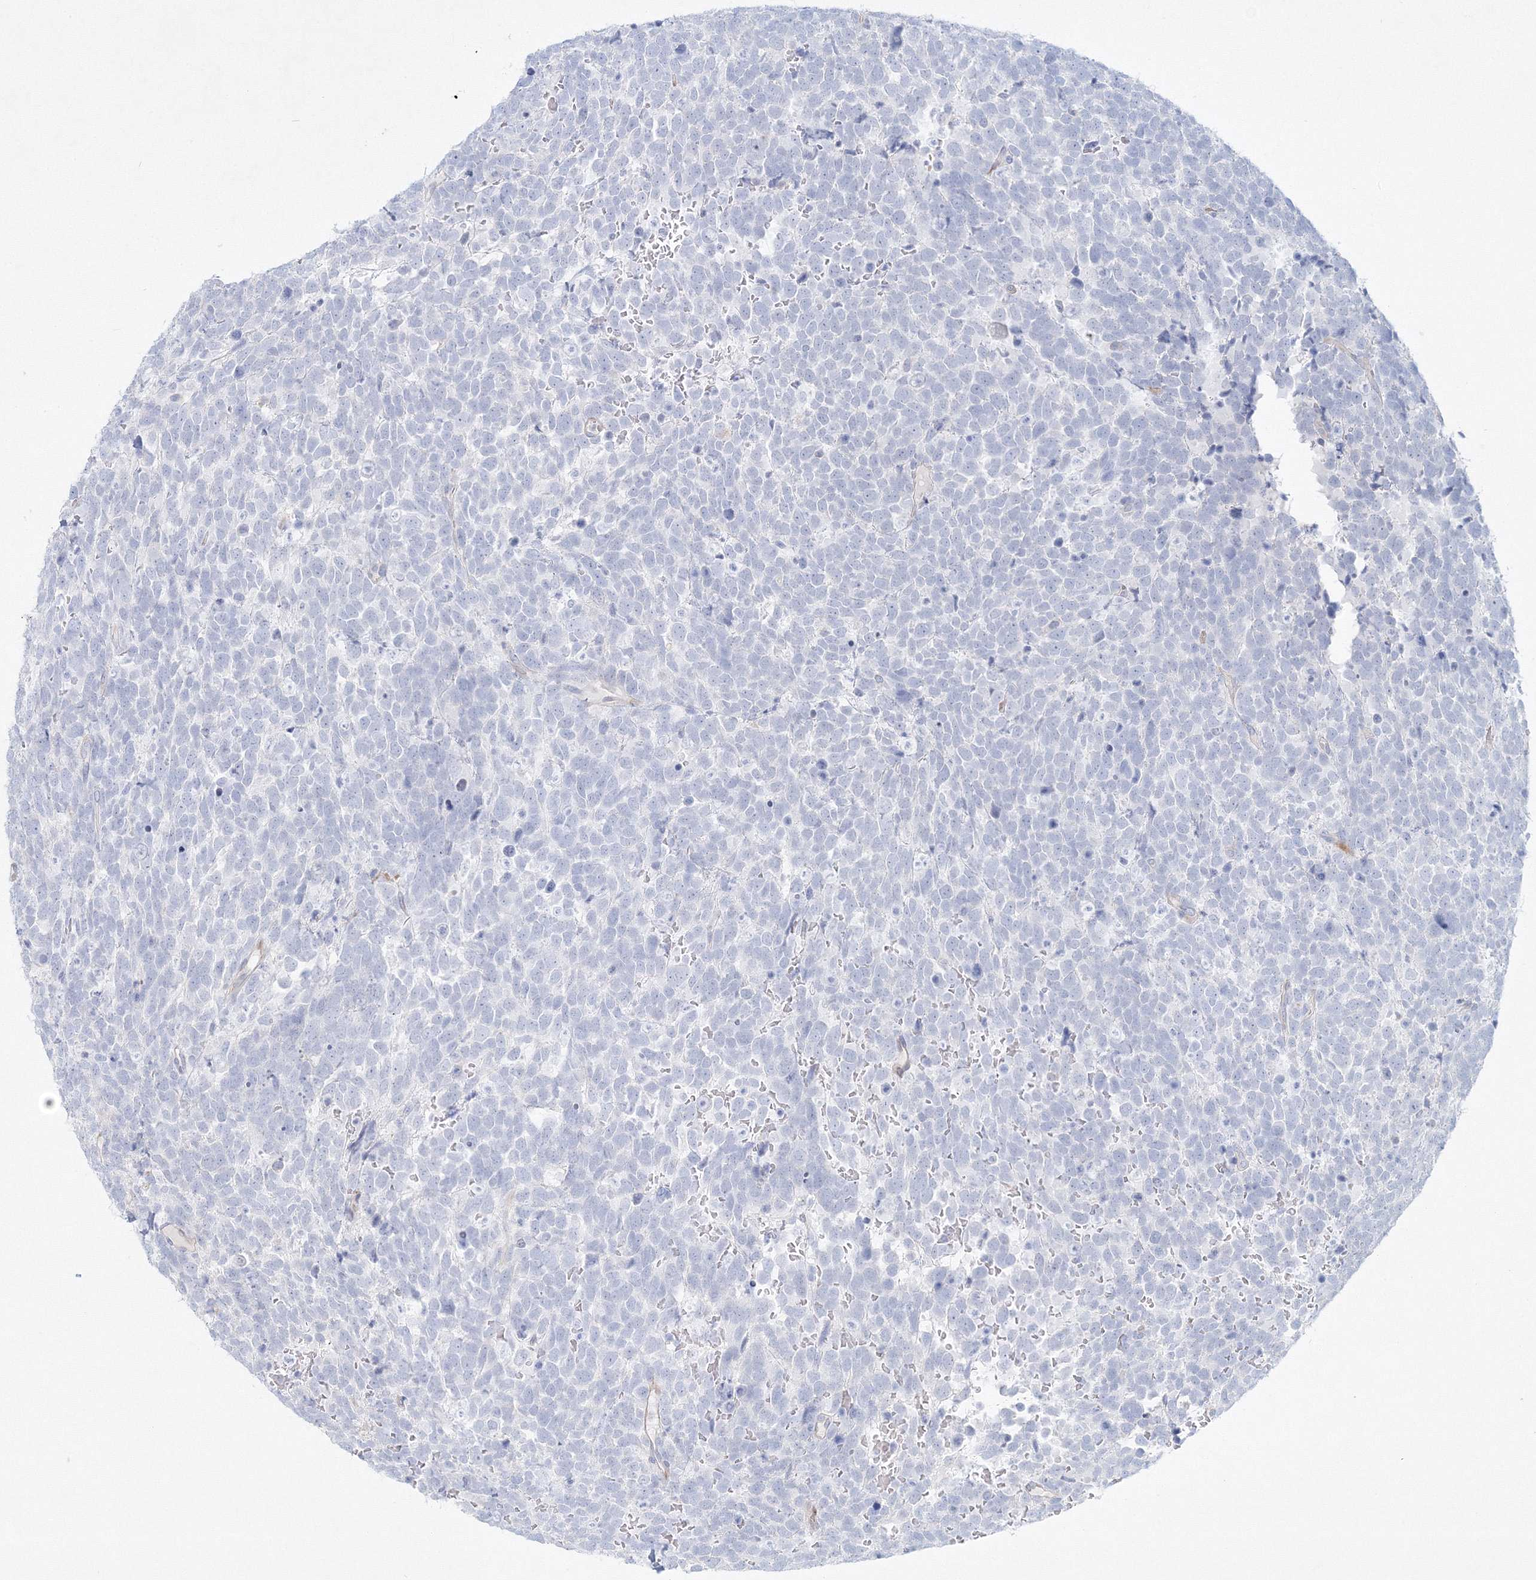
{"staining": {"intensity": "negative", "quantity": "none", "location": "none"}, "tissue": "urothelial cancer", "cell_type": "Tumor cells", "image_type": "cancer", "snomed": [{"axis": "morphology", "description": "Urothelial carcinoma, High grade"}, {"axis": "topography", "description": "Urinary bladder"}], "caption": "Tumor cells show no significant positivity in urothelial cancer.", "gene": "DNAH1", "patient": {"sex": "female", "age": 82}}